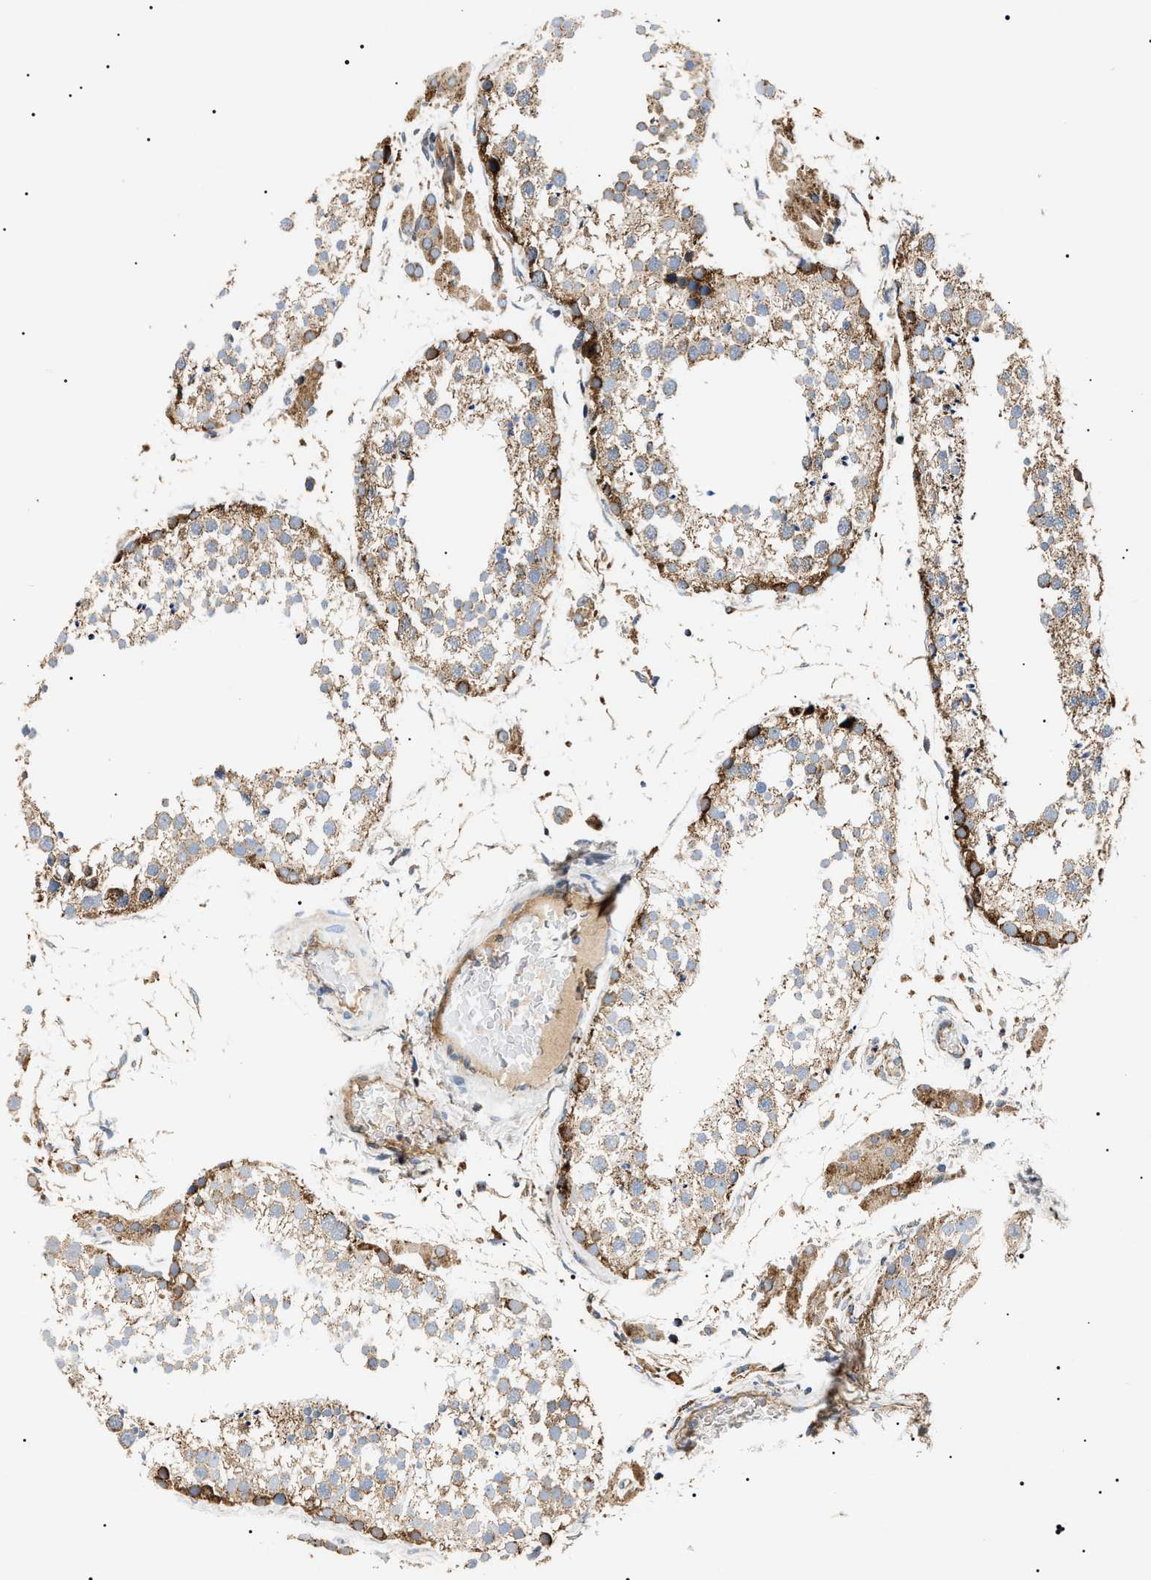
{"staining": {"intensity": "moderate", "quantity": ">75%", "location": "cytoplasmic/membranous"}, "tissue": "testis", "cell_type": "Cells in seminiferous ducts", "image_type": "normal", "snomed": [{"axis": "morphology", "description": "Normal tissue, NOS"}, {"axis": "topography", "description": "Testis"}], "caption": "A high-resolution histopathology image shows immunohistochemistry staining of benign testis, which reveals moderate cytoplasmic/membranous staining in about >75% of cells in seminiferous ducts. (brown staining indicates protein expression, while blue staining denotes nuclei).", "gene": "OXSM", "patient": {"sex": "male", "age": 46}}